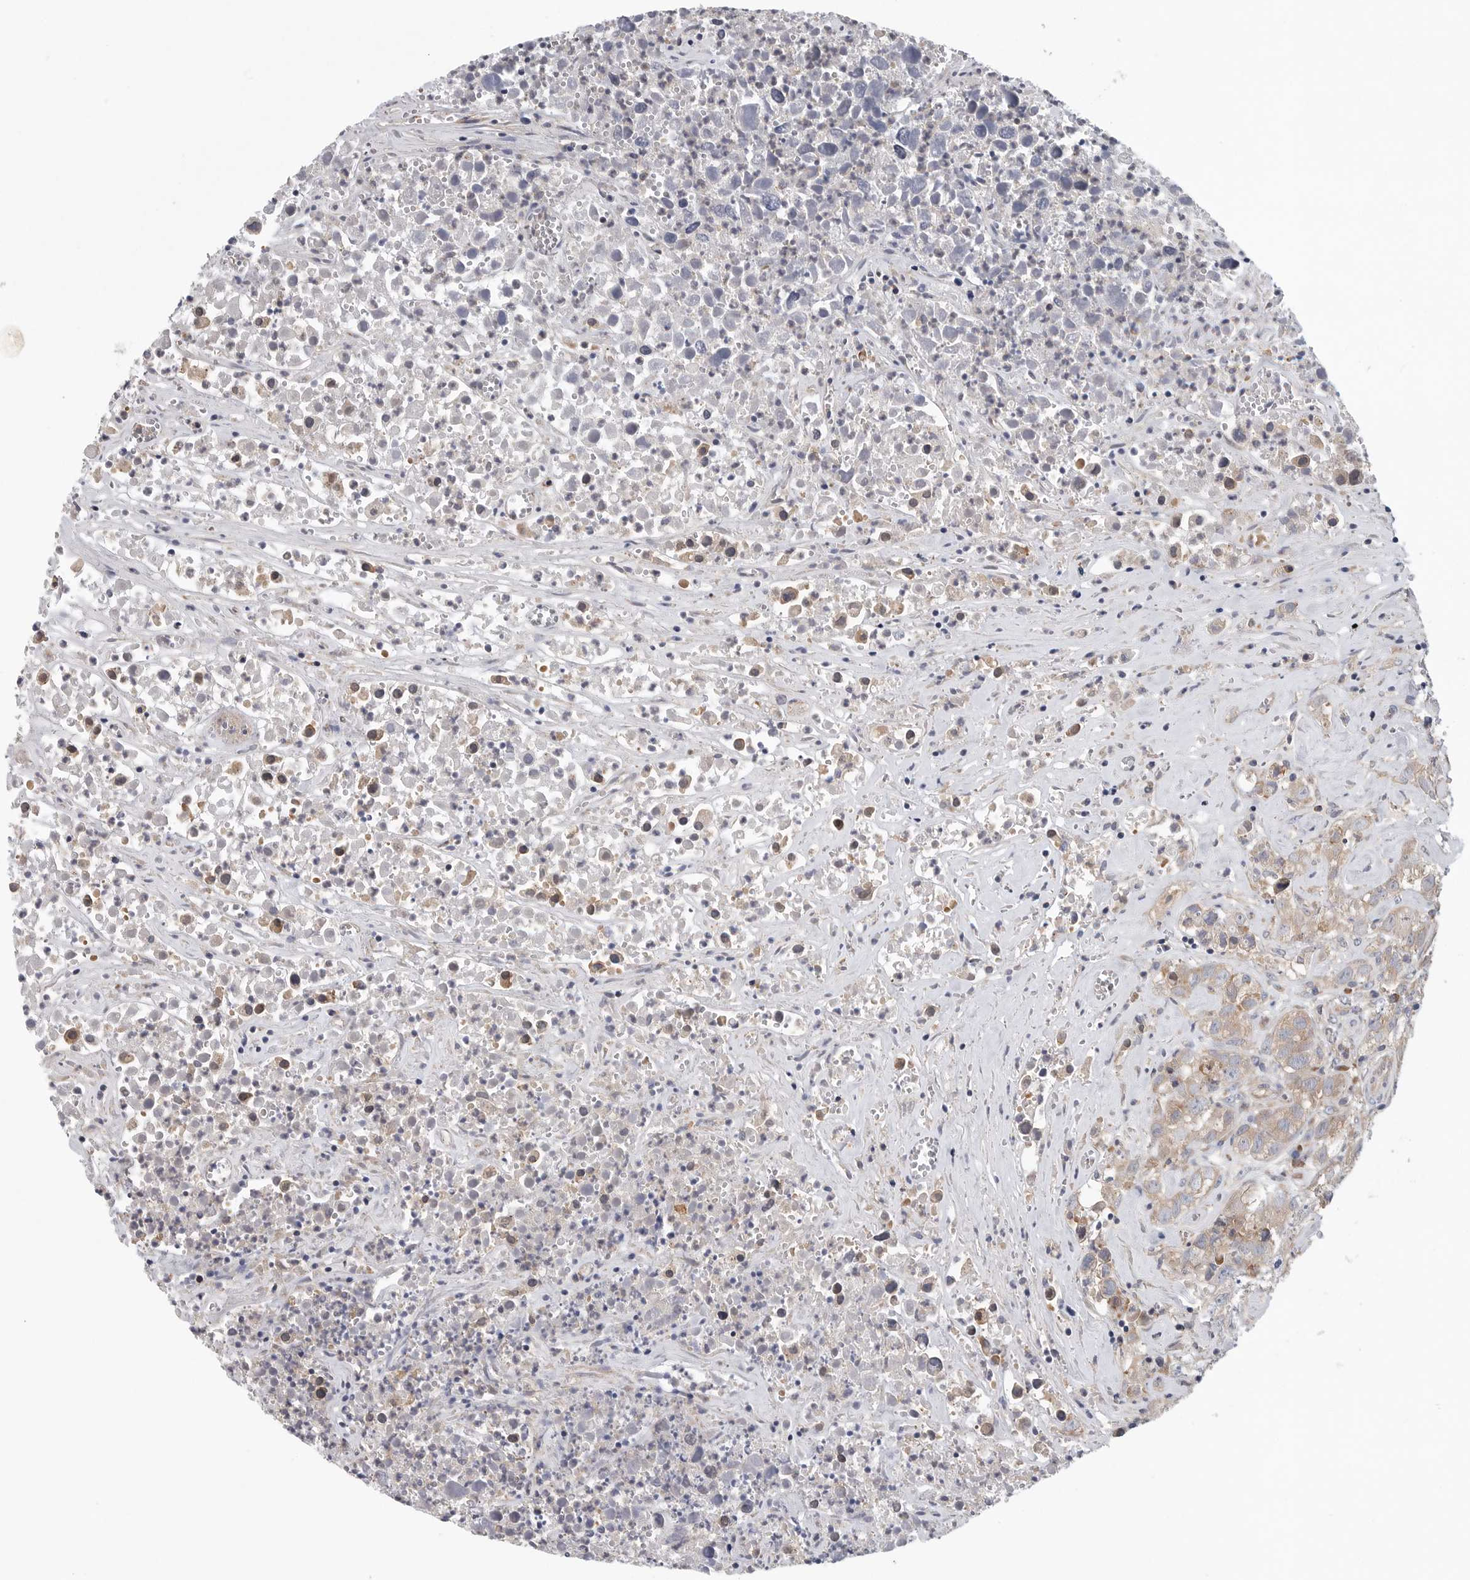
{"staining": {"intensity": "weak", "quantity": "<25%", "location": "cytoplasmic/membranous"}, "tissue": "testis cancer", "cell_type": "Tumor cells", "image_type": "cancer", "snomed": [{"axis": "morphology", "description": "Seminoma, NOS"}, {"axis": "morphology", "description": "Carcinoma, Embryonal, NOS"}, {"axis": "topography", "description": "Testis"}], "caption": "Immunohistochemistry (IHC) photomicrograph of testis cancer (seminoma) stained for a protein (brown), which demonstrates no expression in tumor cells.", "gene": "OXR1", "patient": {"sex": "male", "age": 43}}